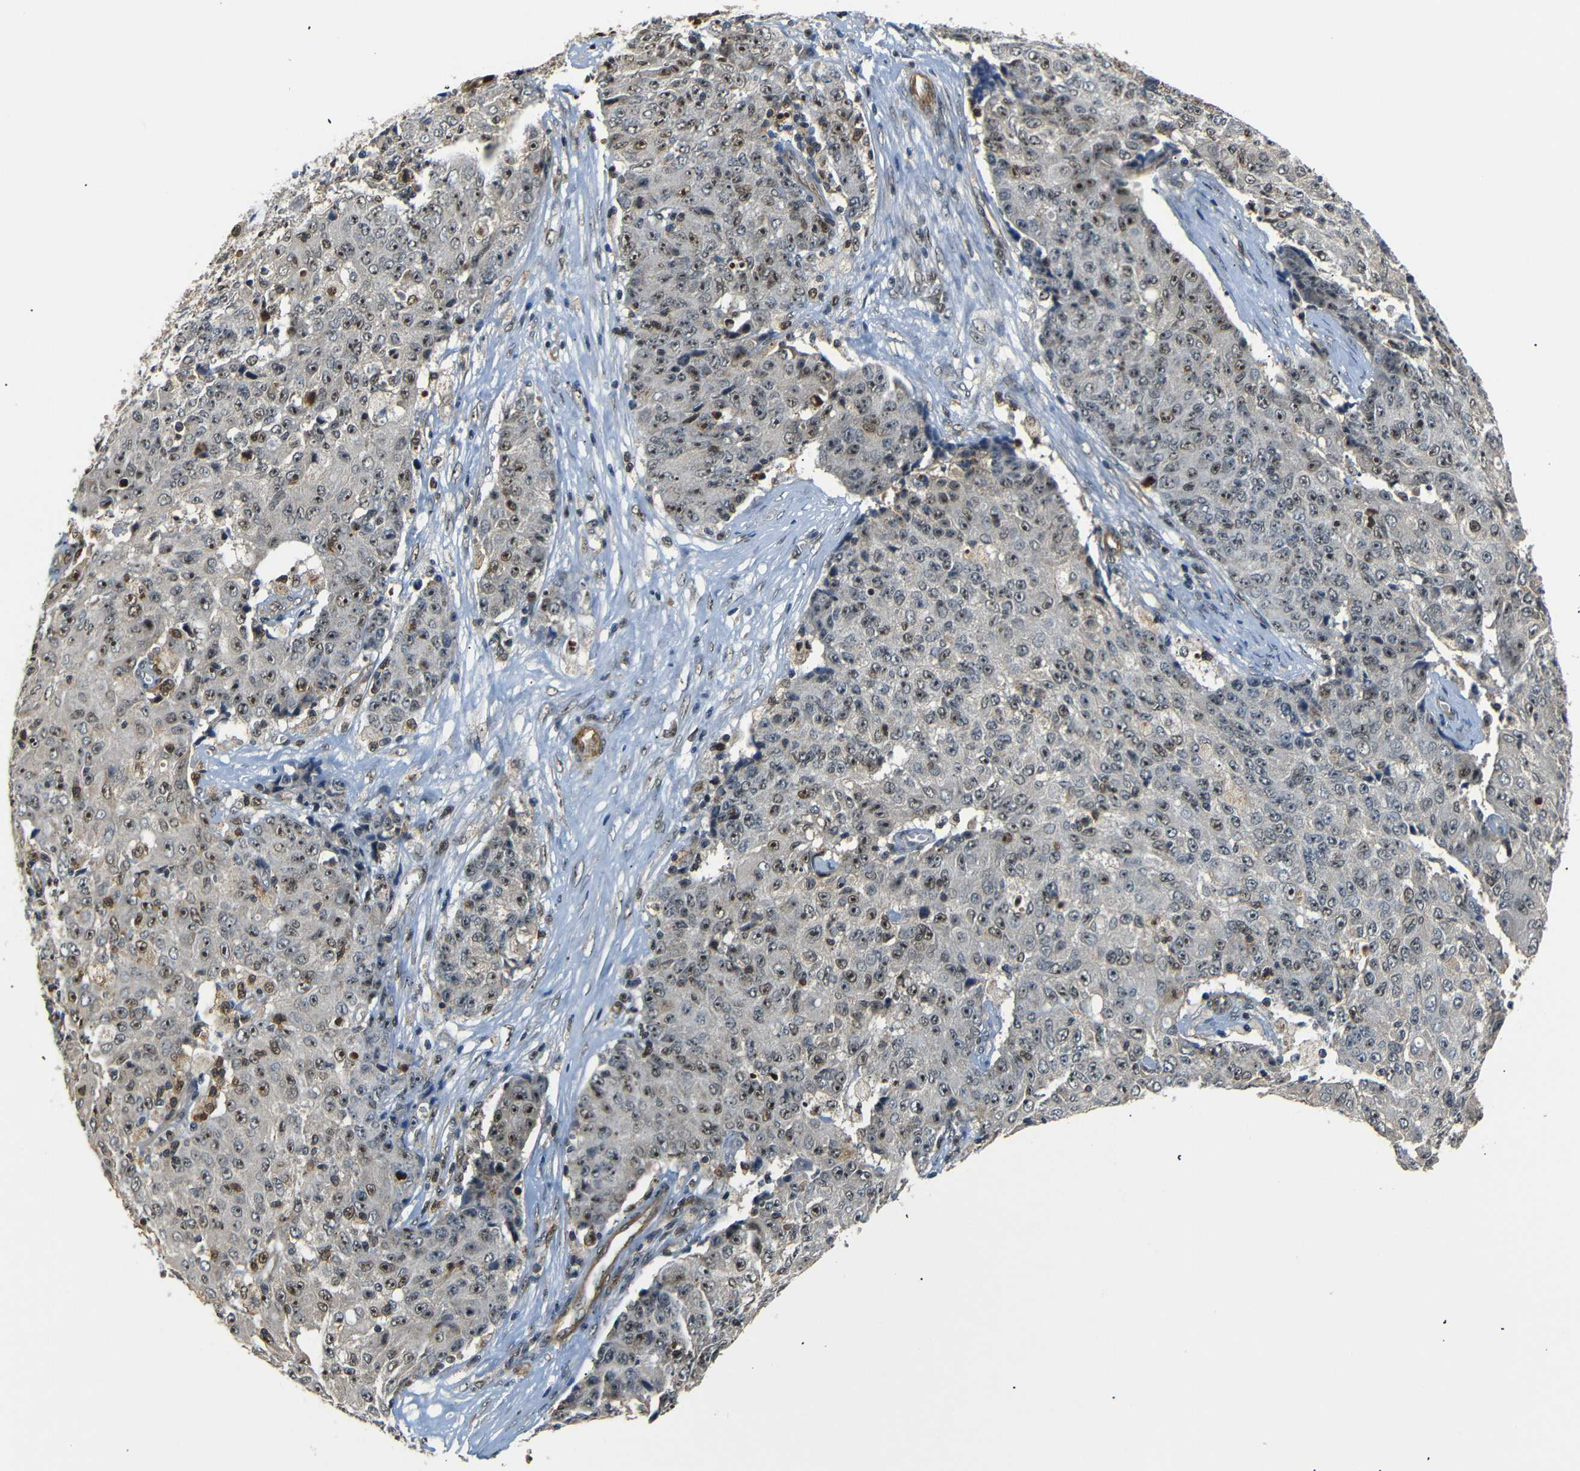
{"staining": {"intensity": "moderate", "quantity": "25%-75%", "location": "cytoplasmic/membranous,nuclear"}, "tissue": "ovarian cancer", "cell_type": "Tumor cells", "image_type": "cancer", "snomed": [{"axis": "morphology", "description": "Carcinoma, endometroid"}, {"axis": "topography", "description": "Ovary"}], "caption": "This image shows immunohistochemistry (IHC) staining of ovarian cancer (endometroid carcinoma), with medium moderate cytoplasmic/membranous and nuclear staining in about 25%-75% of tumor cells.", "gene": "PARN", "patient": {"sex": "female", "age": 42}}